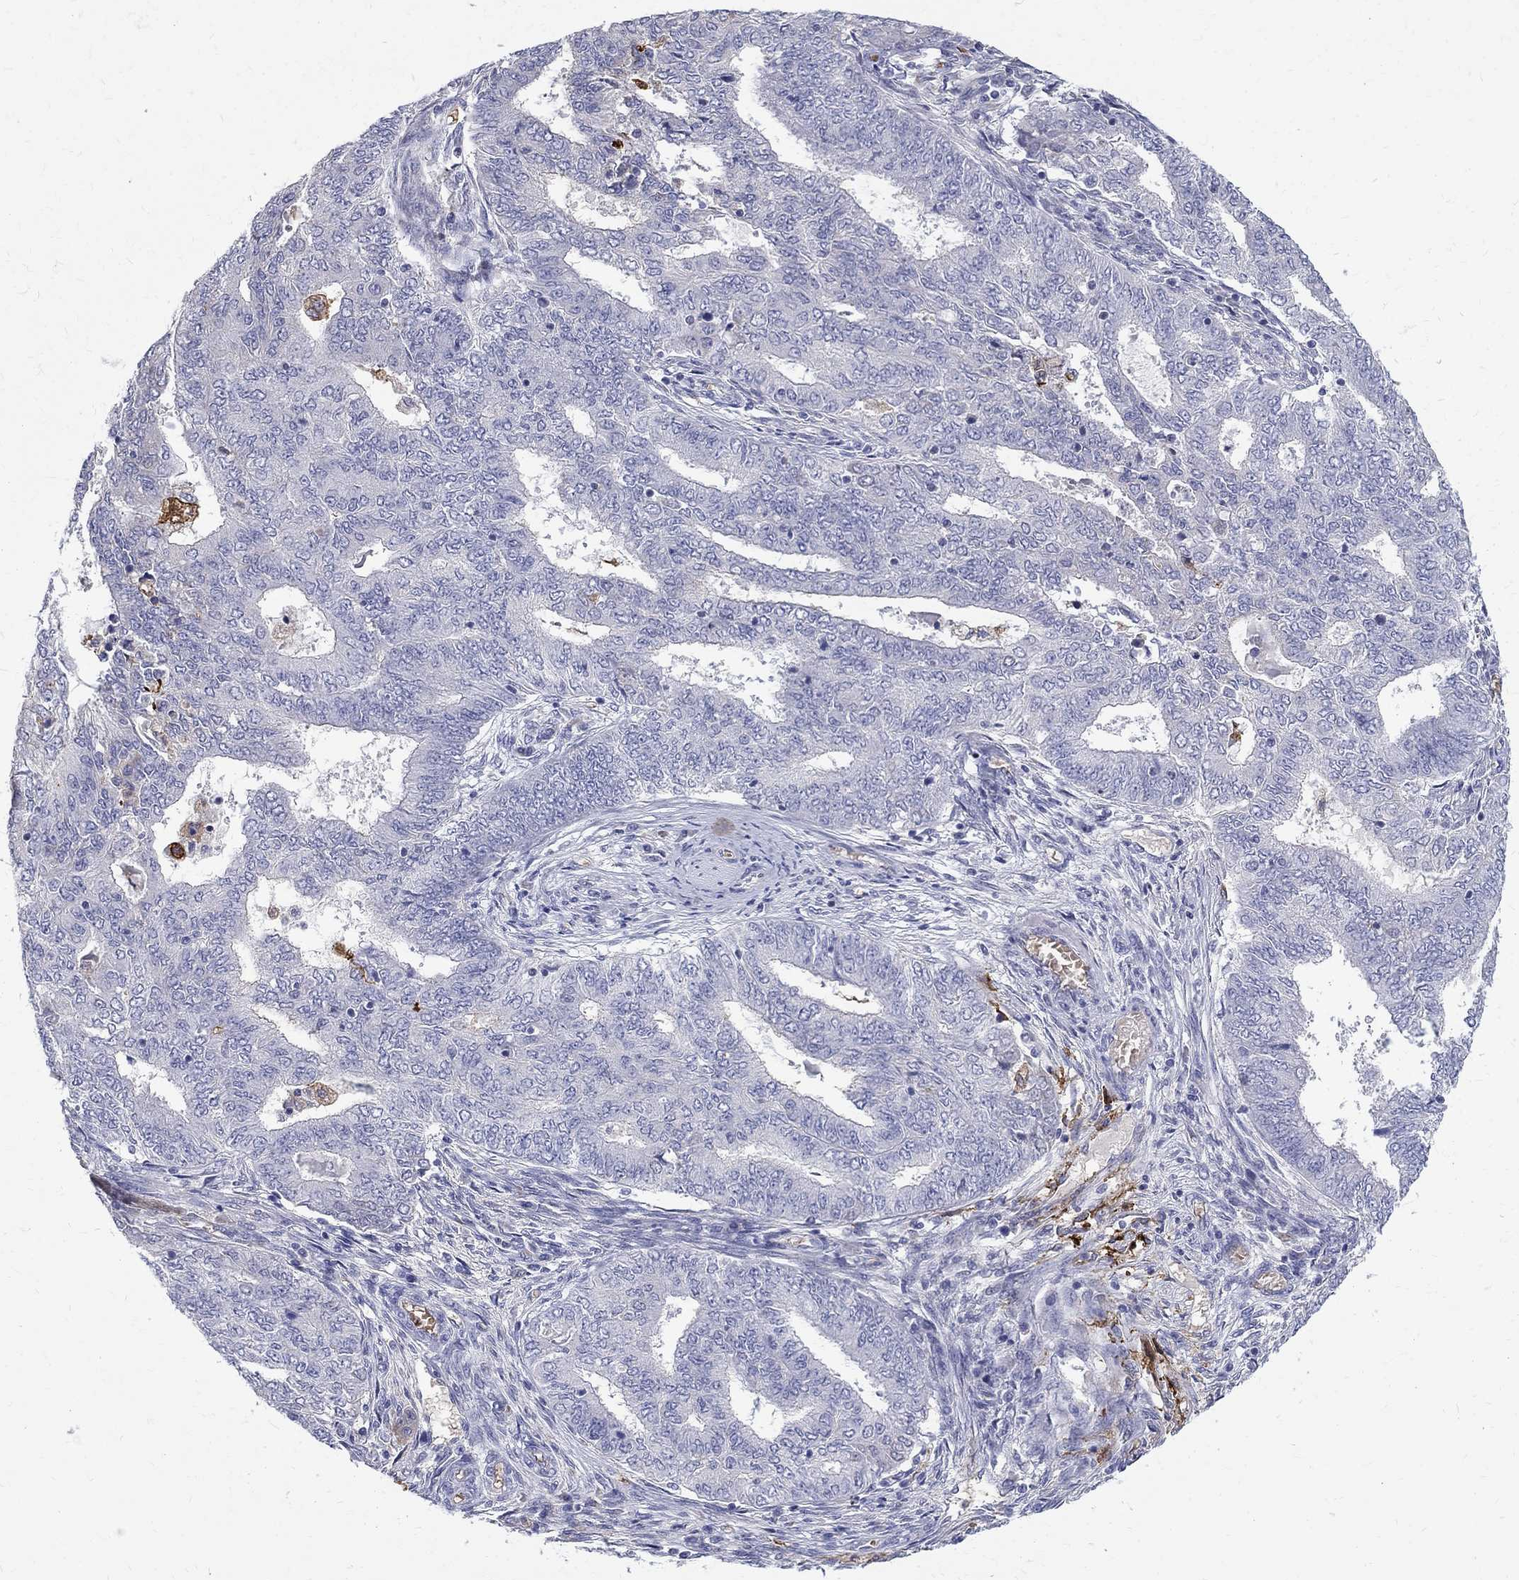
{"staining": {"intensity": "negative", "quantity": "none", "location": "none"}, "tissue": "endometrial cancer", "cell_type": "Tumor cells", "image_type": "cancer", "snomed": [{"axis": "morphology", "description": "Adenocarcinoma, NOS"}, {"axis": "topography", "description": "Endometrium"}], "caption": "IHC photomicrograph of neoplastic tissue: human endometrial adenocarcinoma stained with DAB shows no significant protein positivity in tumor cells.", "gene": "AGER", "patient": {"sex": "female", "age": 62}}